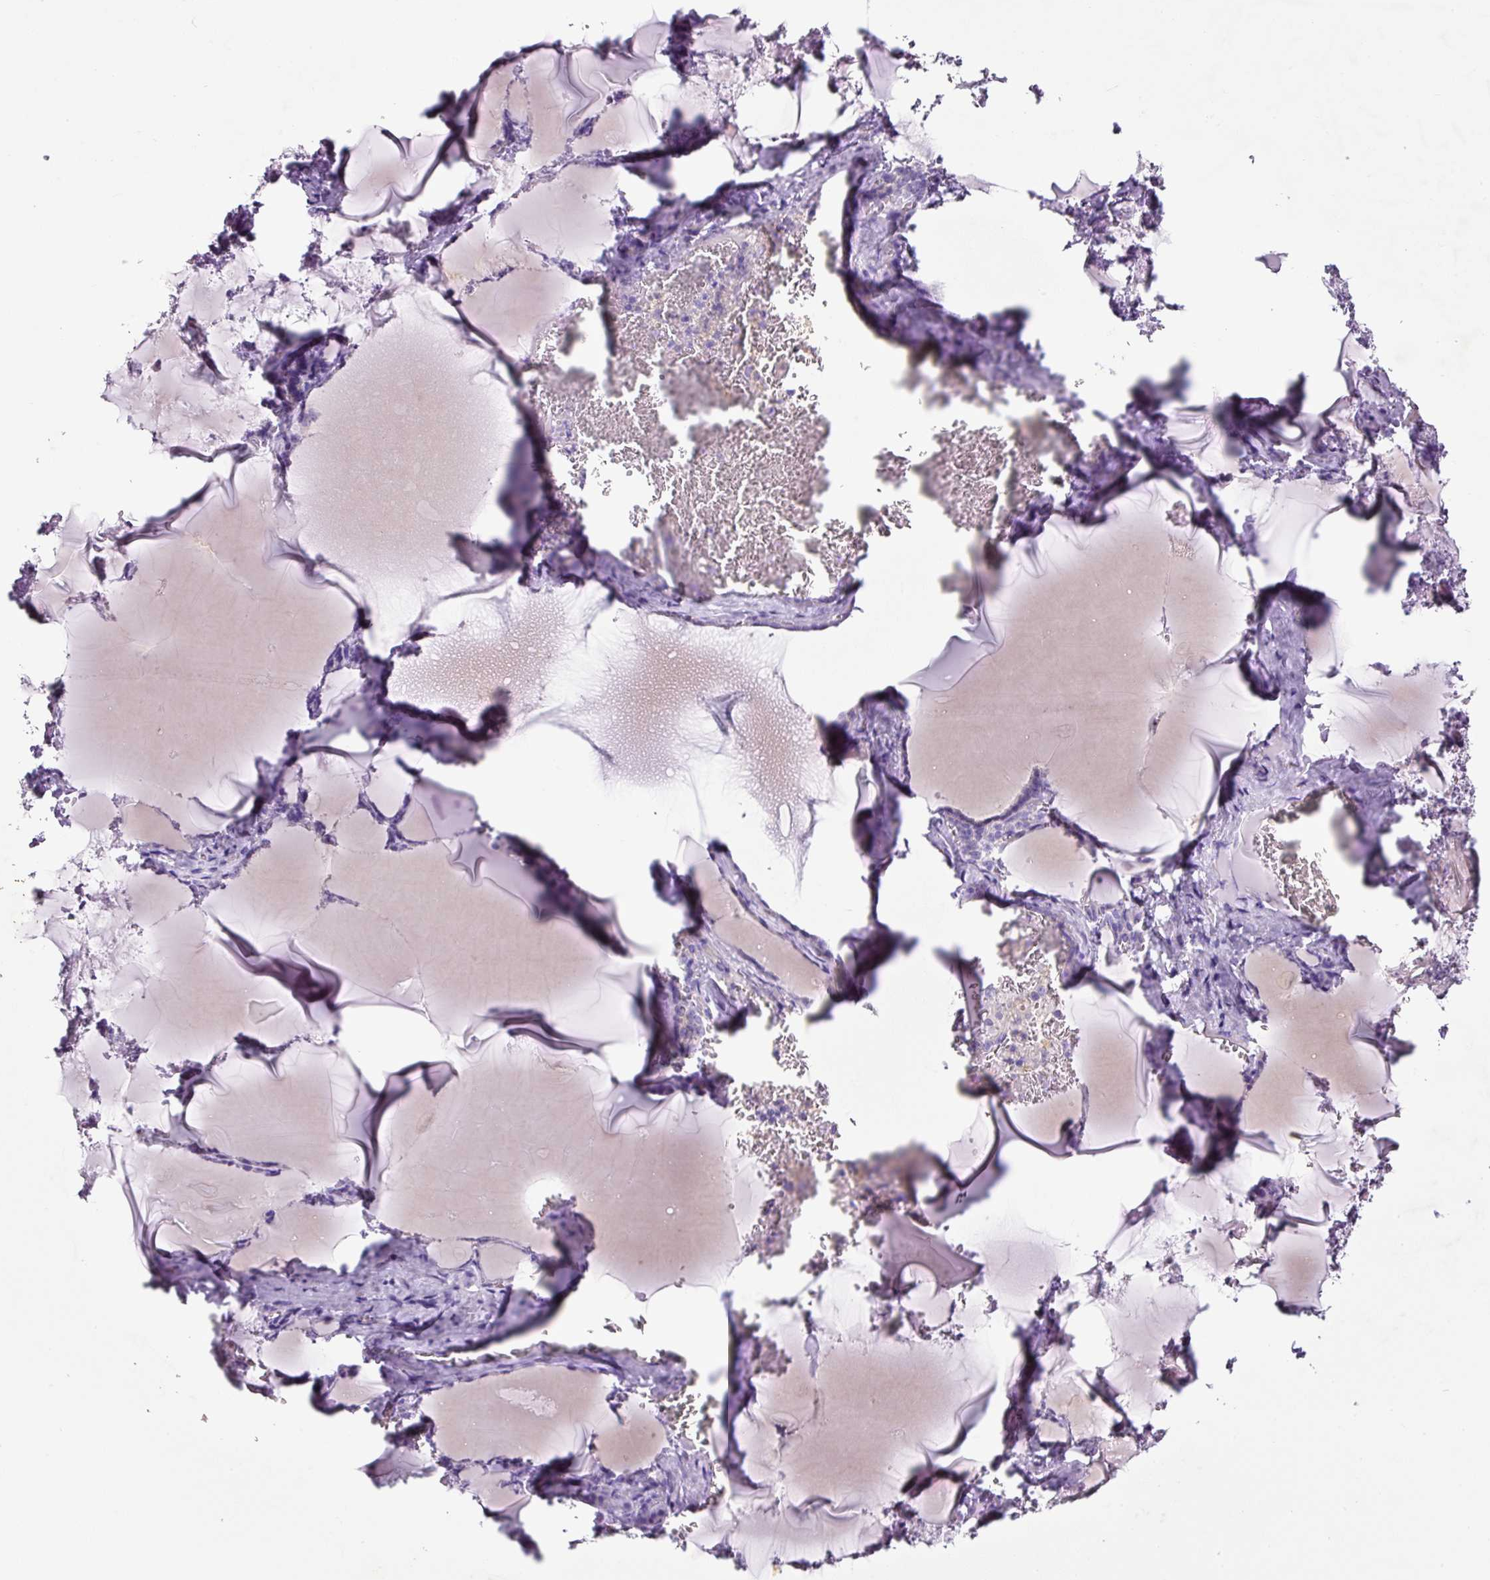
{"staining": {"intensity": "negative", "quantity": "none", "location": "none"}, "tissue": "thyroid gland", "cell_type": "Glandular cells", "image_type": "normal", "snomed": [{"axis": "morphology", "description": "Normal tissue, NOS"}, {"axis": "topography", "description": "Thyroid gland"}], "caption": "High magnification brightfield microscopy of benign thyroid gland stained with DAB (3,3'-diaminobenzidine) (brown) and counterstained with hematoxylin (blue): glandular cells show no significant expression. (DAB immunohistochemistry with hematoxylin counter stain).", "gene": "SP8", "patient": {"sex": "female", "age": 49}}